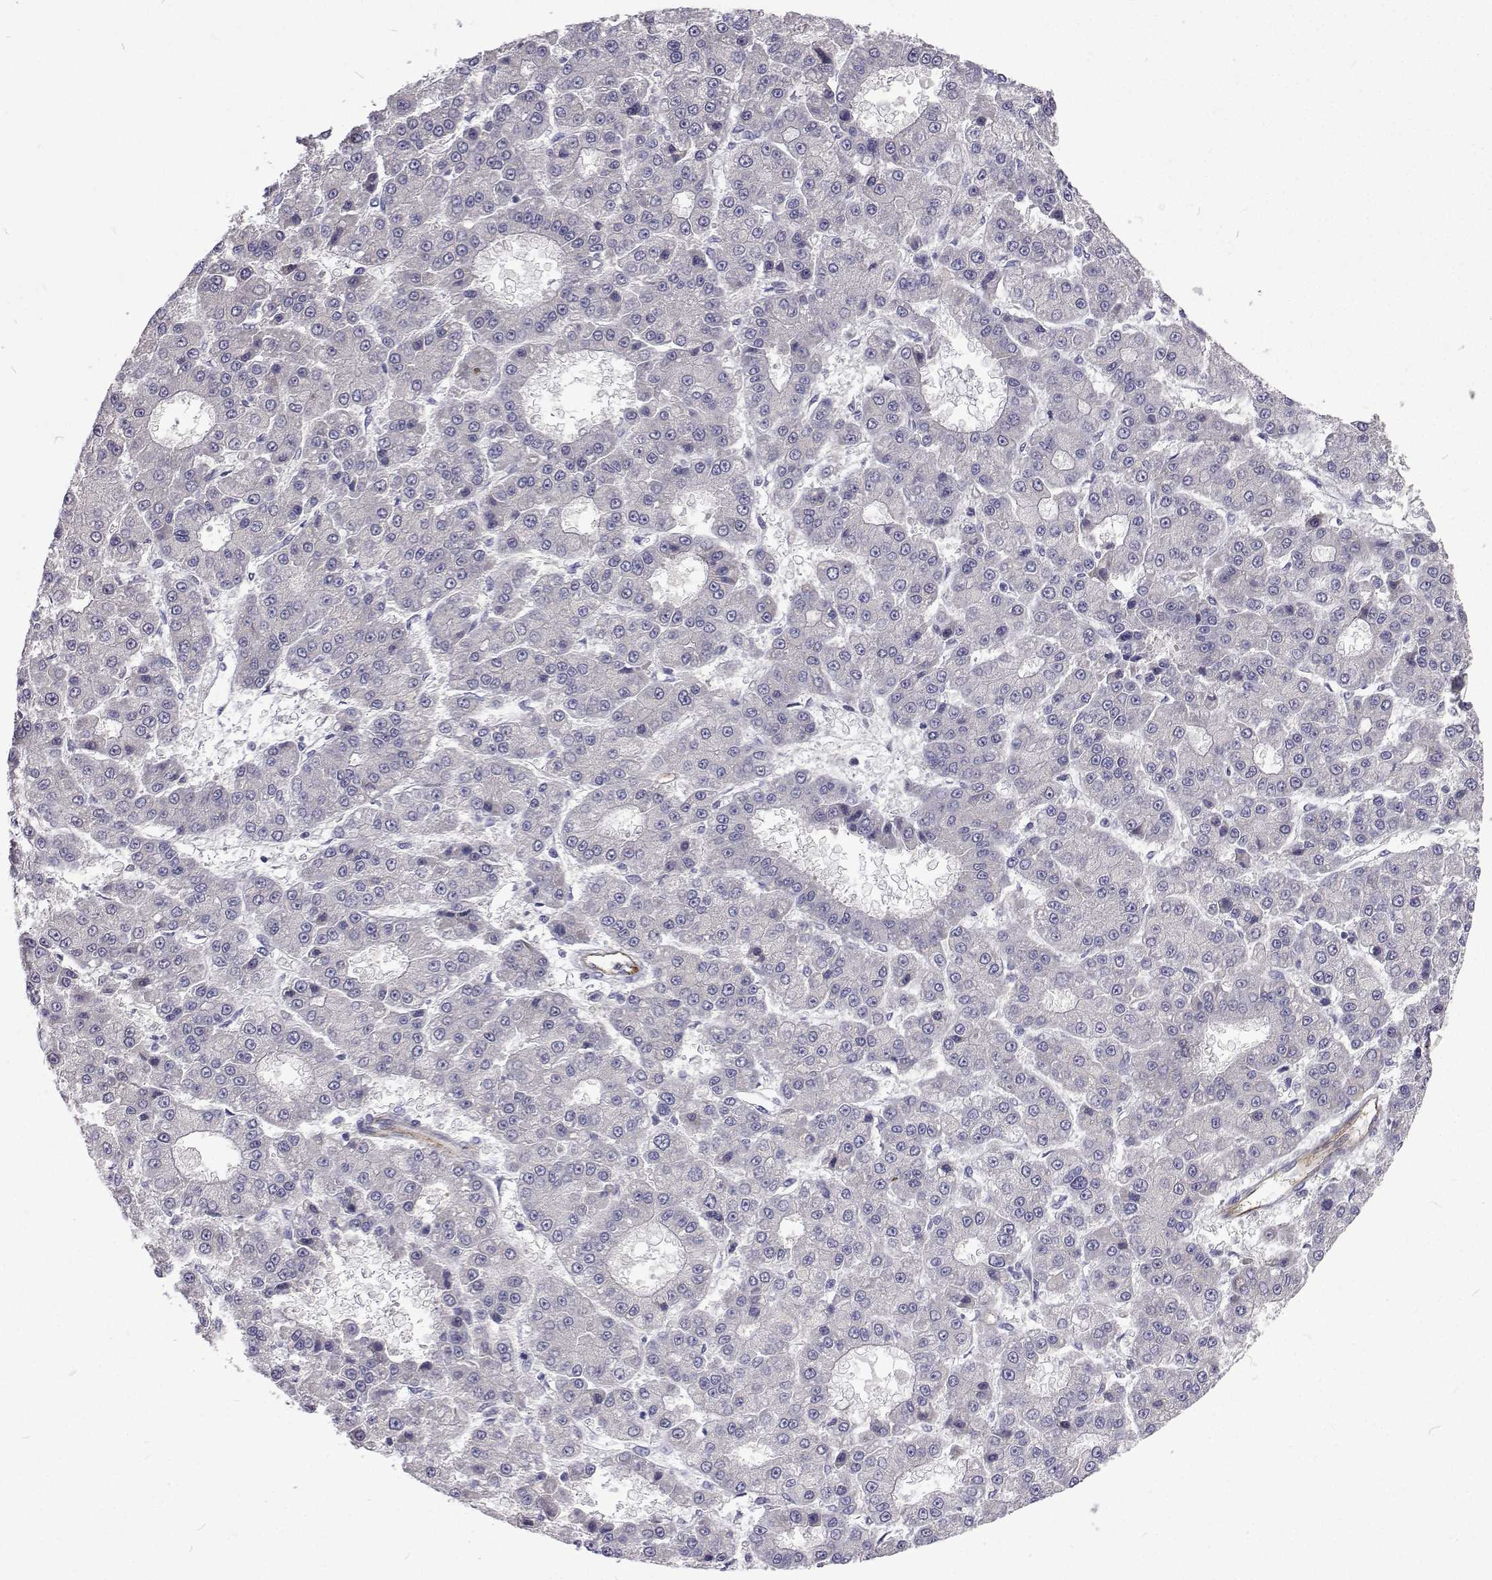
{"staining": {"intensity": "negative", "quantity": "none", "location": "none"}, "tissue": "liver cancer", "cell_type": "Tumor cells", "image_type": "cancer", "snomed": [{"axis": "morphology", "description": "Carcinoma, Hepatocellular, NOS"}, {"axis": "topography", "description": "Liver"}], "caption": "Liver hepatocellular carcinoma stained for a protein using immunohistochemistry shows no positivity tumor cells.", "gene": "NPR3", "patient": {"sex": "male", "age": 70}}